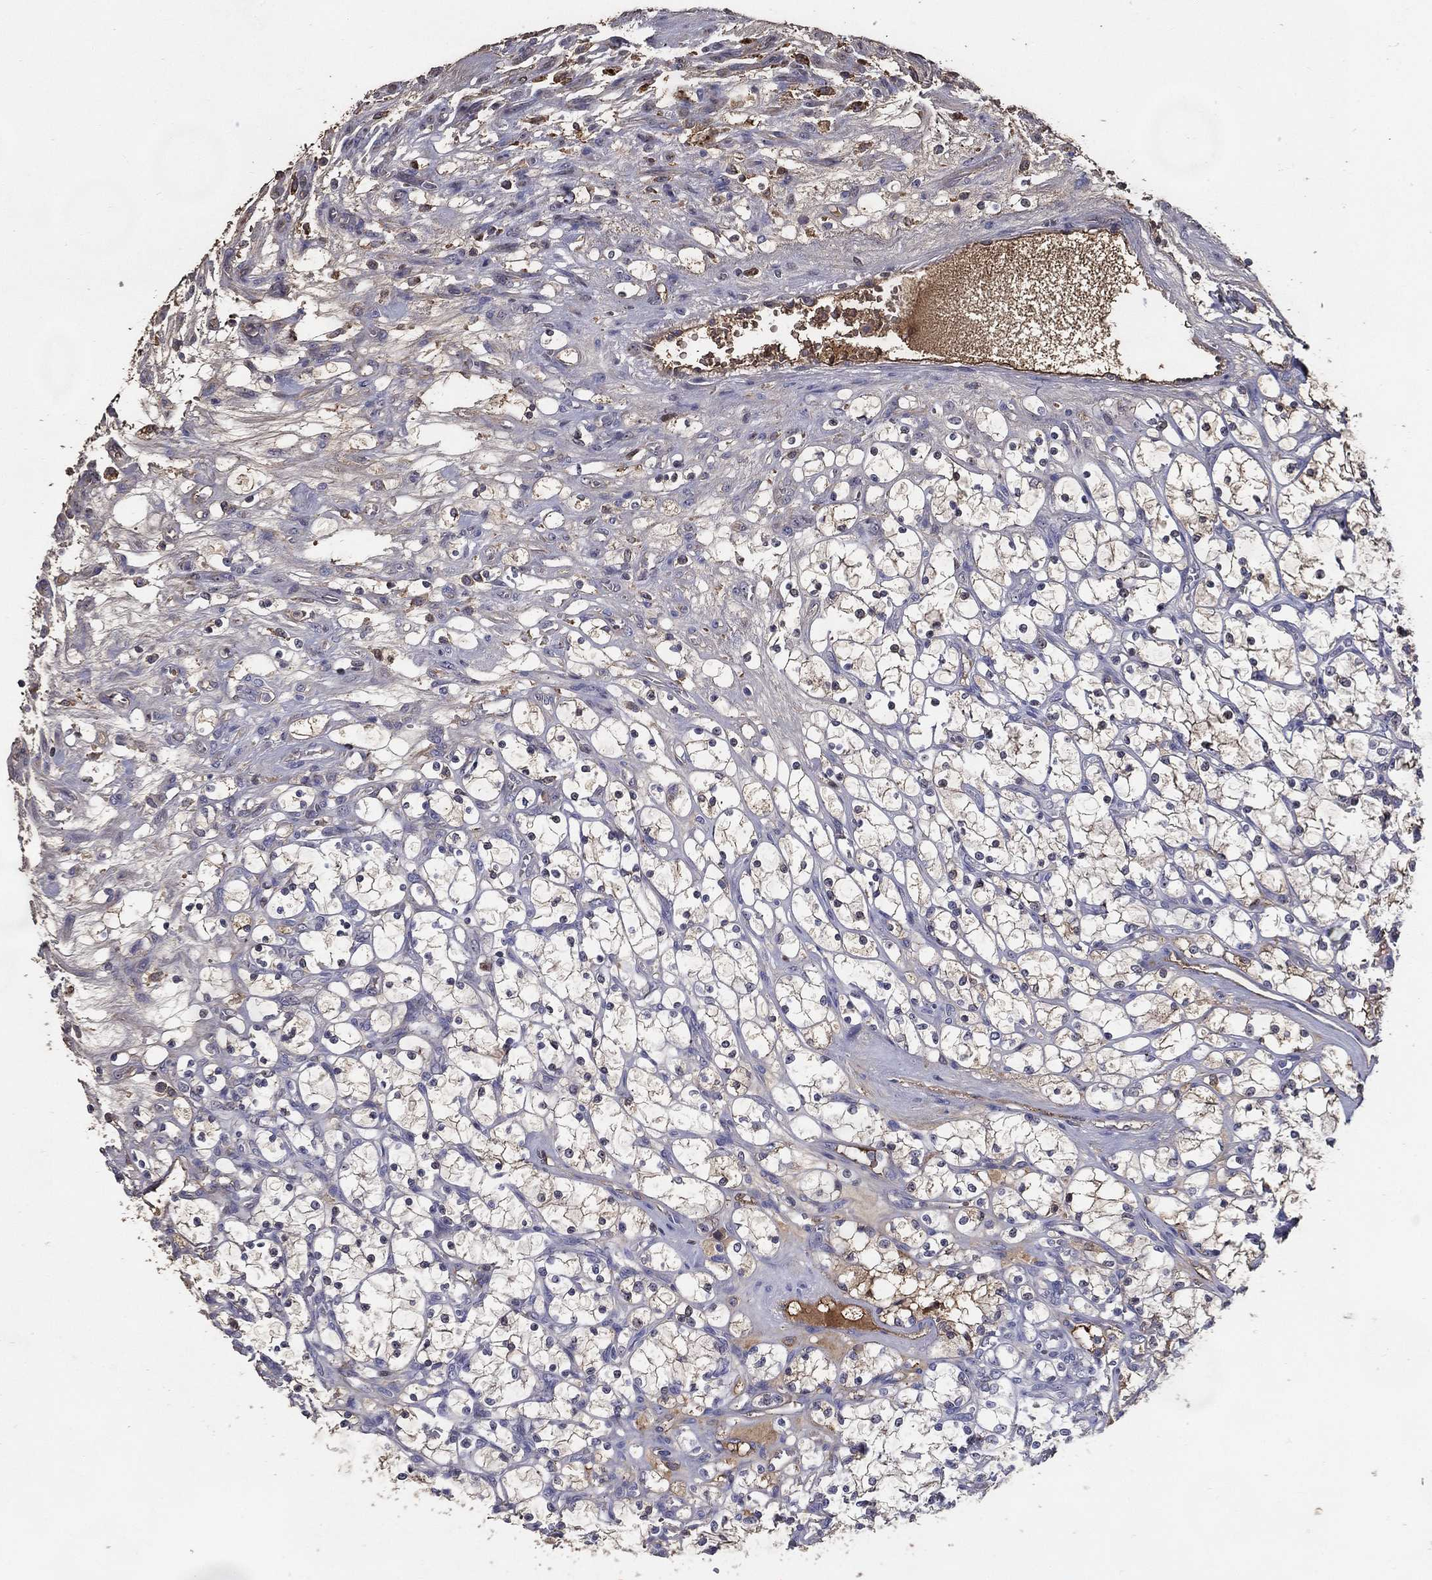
{"staining": {"intensity": "negative", "quantity": "none", "location": "none"}, "tissue": "renal cancer", "cell_type": "Tumor cells", "image_type": "cancer", "snomed": [{"axis": "morphology", "description": "Adenocarcinoma, NOS"}, {"axis": "topography", "description": "Kidney"}], "caption": "Tumor cells are negative for brown protein staining in adenocarcinoma (renal).", "gene": "EFNA1", "patient": {"sex": "female", "age": 69}}